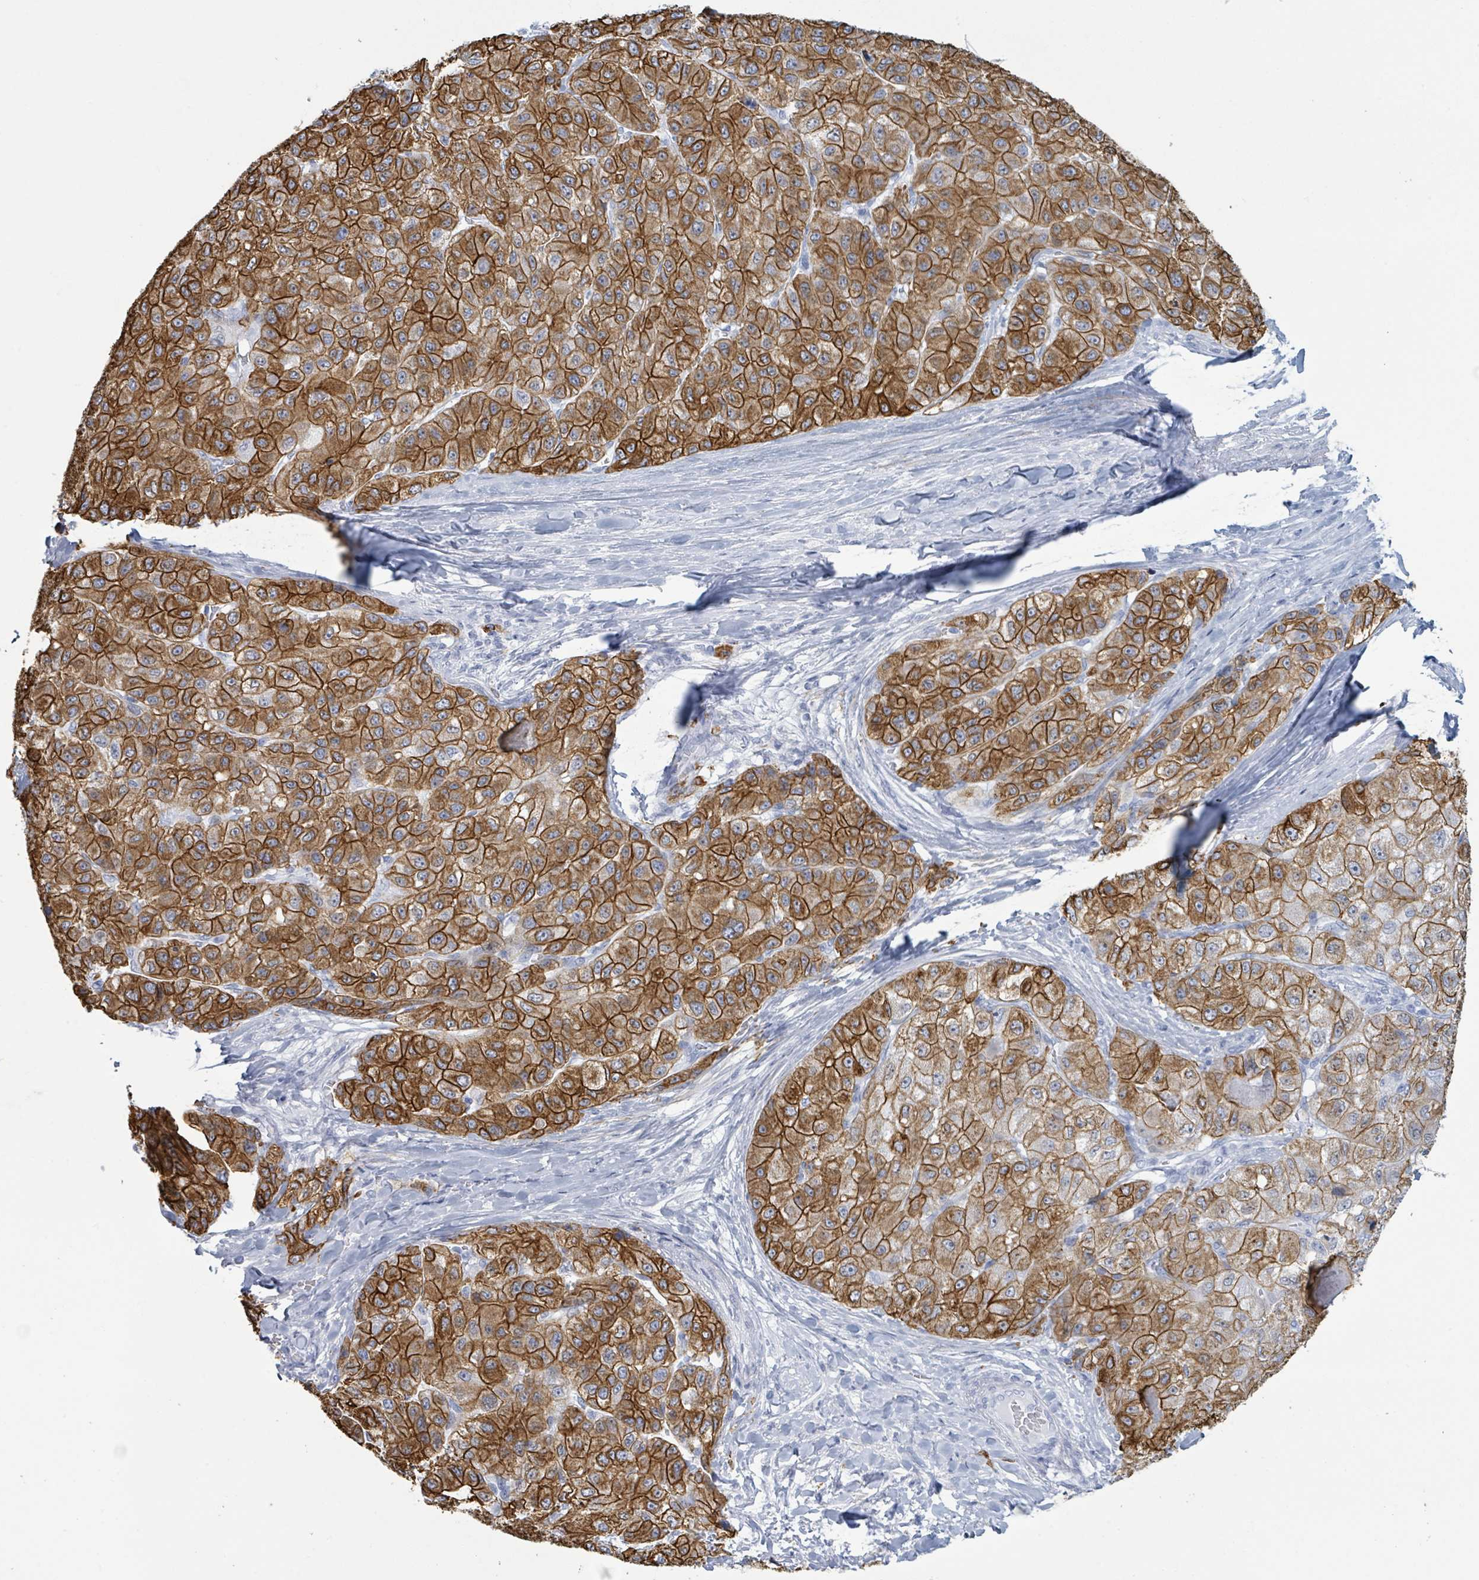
{"staining": {"intensity": "strong", "quantity": ">75%", "location": "cytoplasmic/membranous"}, "tissue": "liver cancer", "cell_type": "Tumor cells", "image_type": "cancer", "snomed": [{"axis": "morphology", "description": "Carcinoma, Hepatocellular, NOS"}, {"axis": "topography", "description": "Liver"}], "caption": "DAB immunohistochemical staining of human hepatocellular carcinoma (liver) displays strong cytoplasmic/membranous protein staining in approximately >75% of tumor cells.", "gene": "KRT8", "patient": {"sex": "male", "age": 80}}